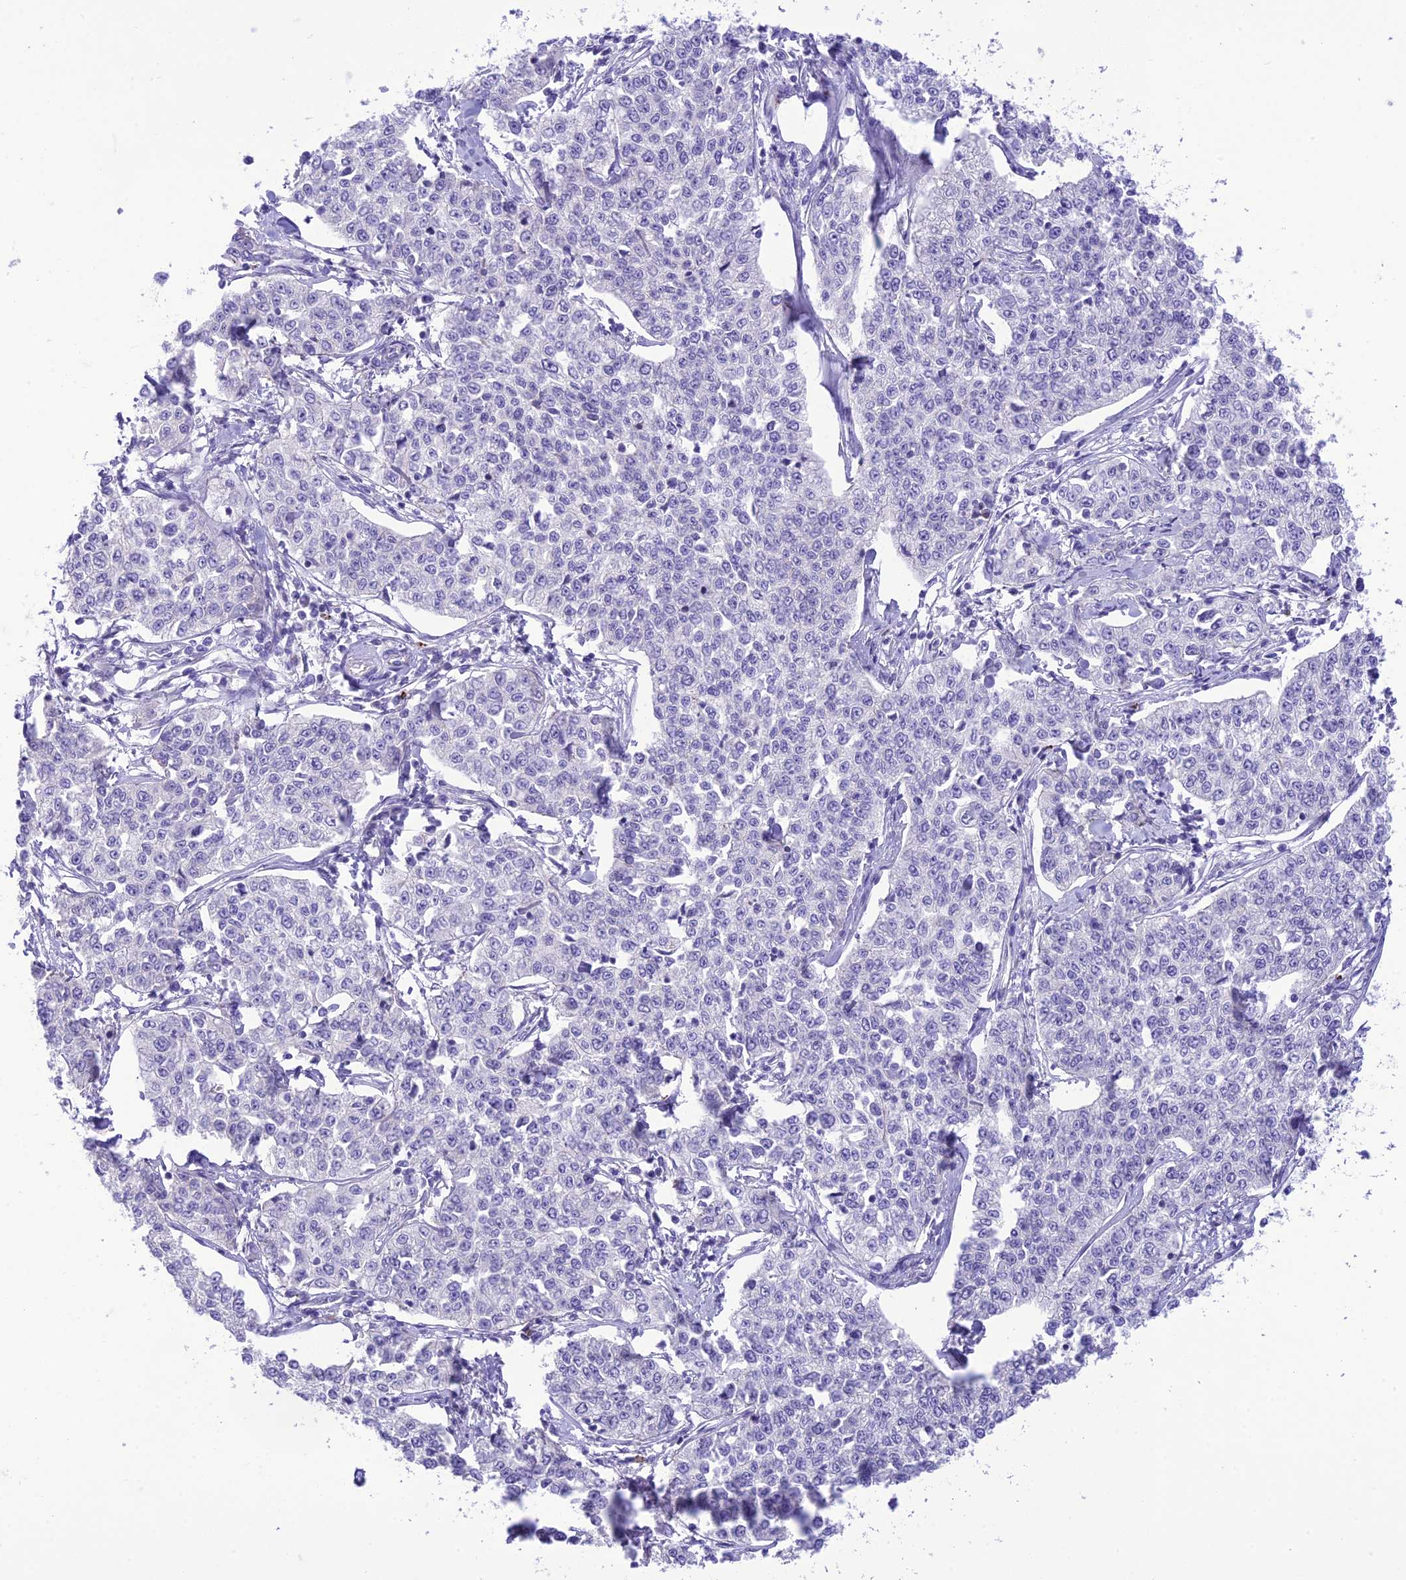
{"staining": {"intensity": "negative", "quantity": "none", "location": "none"}, "tissue": "cervical cancer", "cell_type": "Tumor cells", "image_type": "cancer", "snomed": [{"axis": "morphology", "description": "Squamous cell carcinoma, NOS"}, {"axis": "topography", "description": "Cervix"}], "caption": "This is an immunohistochemistry (IHC) image of human cervical cancer. There is no expression in tumor cells.", "gene": "DHDH", "patient": {"sex": "female", "age": 35}}